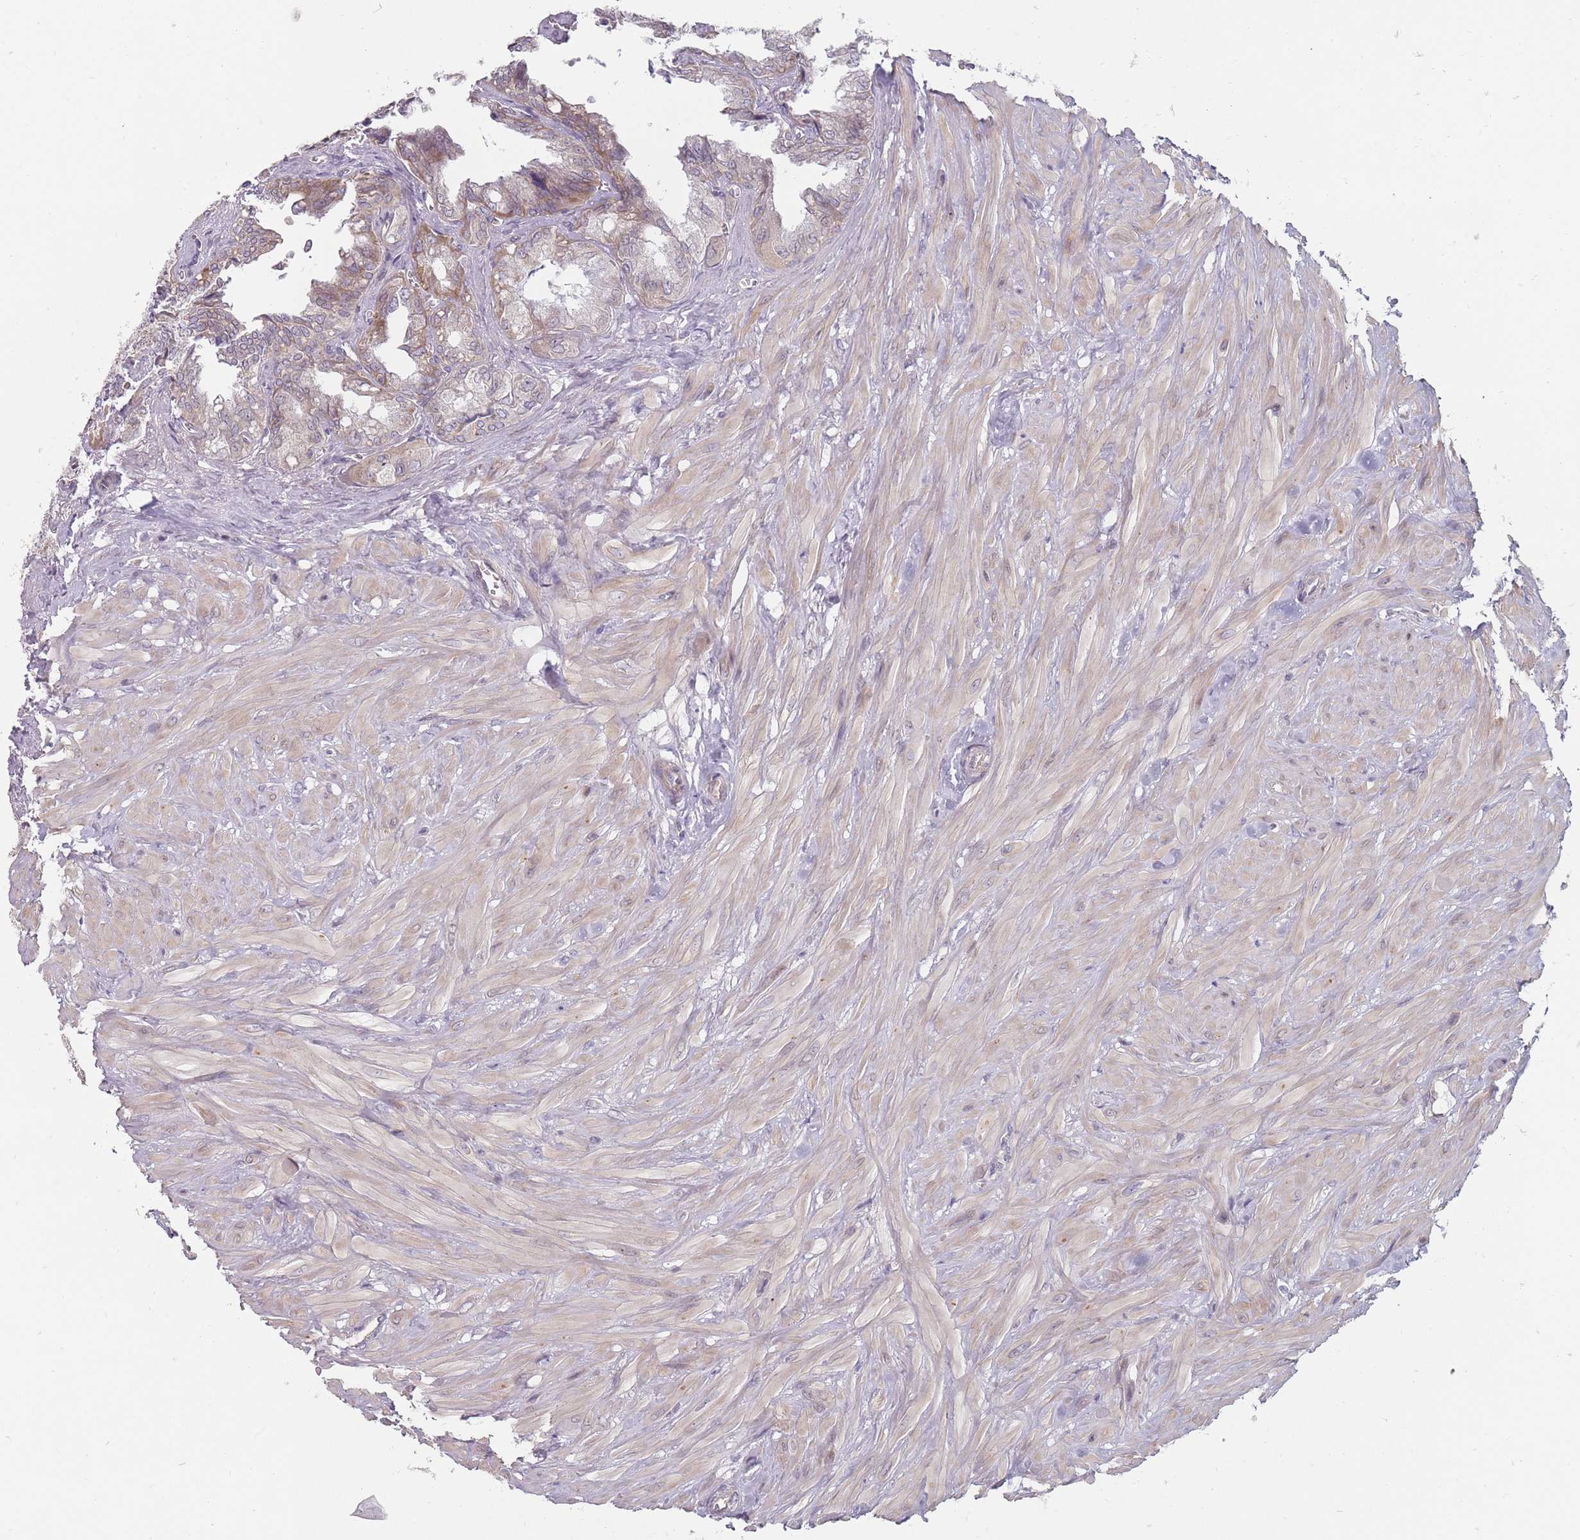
{"staining": {"intensity": "moderate", "quantity": "25%-75%", "location": "cytoplasmic/membranous"}, "tissue": "seminal vesicle", "cell_type": "Glandular cells", "image_type": "normal", "snomed": [{"axis": "morphology", "description": "Normal tissue, NOS"}, {"axis": "topography", "description": "Seminal veicle"}], "caption": "Benign seminal vesicle was stained to show a protein in brown. There is medium levels of moderate cytoplasmic/membranous expression in about 25%-75% of glandular cells. The staining was performed using DAB, with brown indicating positive protein expression. Nuclei are stained blue with hematoxylin.", "gene": "PCDH12", "patient": {"sex": "male", "age": 67}}